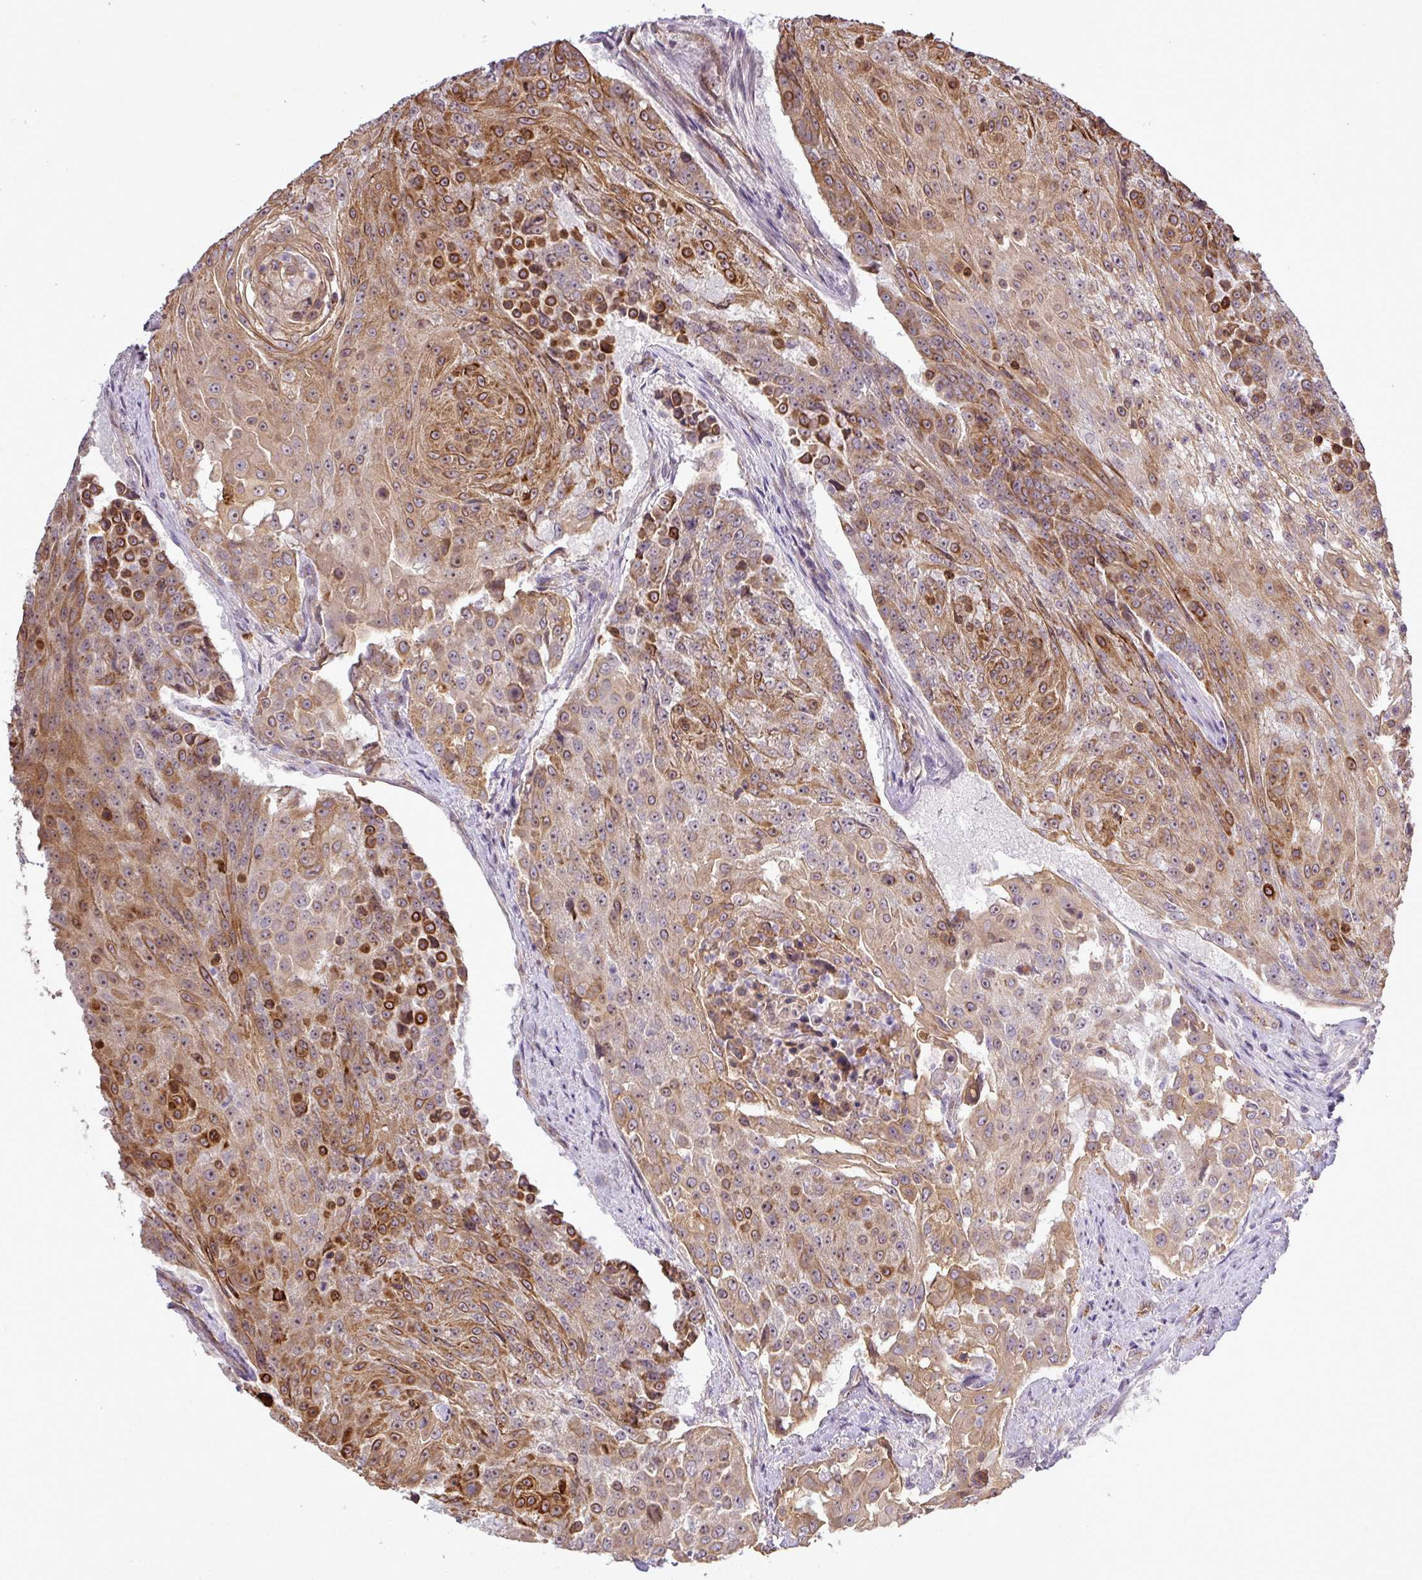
{"staining": {"intensity": "moderate", "quantity": ">75%", "location": "cytoplasmic/membranous,nuclear"}, "tissue": "urothelial cancer", "cell_type": "Tumor cells", "image_type": "cancer", "snomed": [{"axis": "morphology", "description": "Urothelial carcinoma, High grade"}, {"axis": "topography", "description": "Urinary bladder"}], "caption": "The histopathology image reveals staining of urothelial cancer, revealing moderate cytoplasmic/membranous and nuclear protein staining (brown color) within tumor cells.", "gene": "PCDH1", "patient": {"sex": "female", "age": 63}}